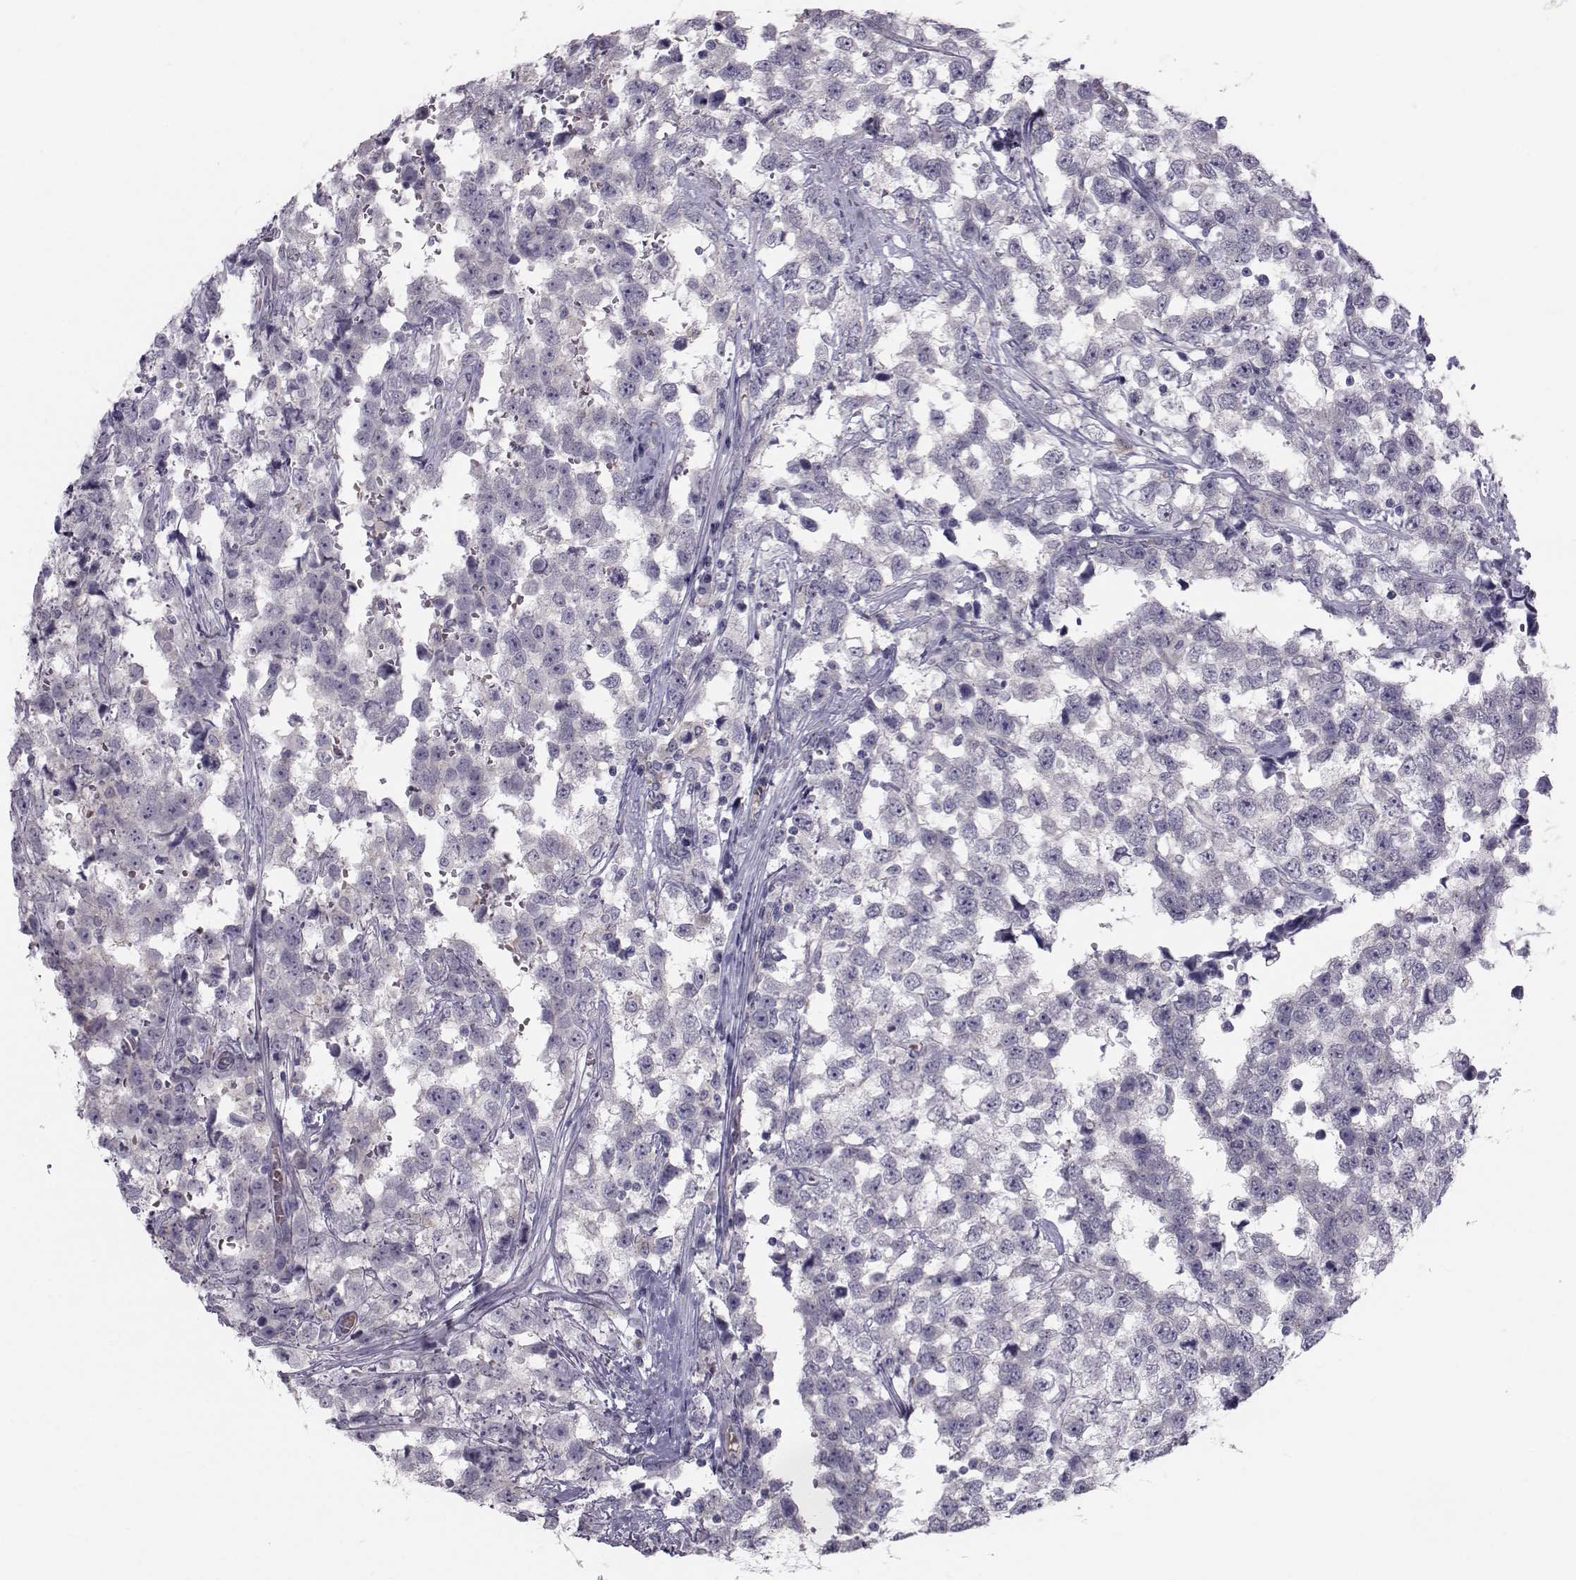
{"staining": {"intensity": "negative", "quantity": "none", "location": "none"}, "tissue": "testis cancer", "cell_type": "Tumor cells", "image_type": "cancer", "snomed": [{"axis": "morphology", "description": "Seminoma, NOS"}, {"axis": "topography", "description": "Testis"}], "caption": "Immunohistochemistry (IHC) micrograph of testis seminoma stained for a protein (brown), which reveals no positivity in tumor cells.", "gene": "GARIN3", "patient": {"sex": "male", "age": 34}}